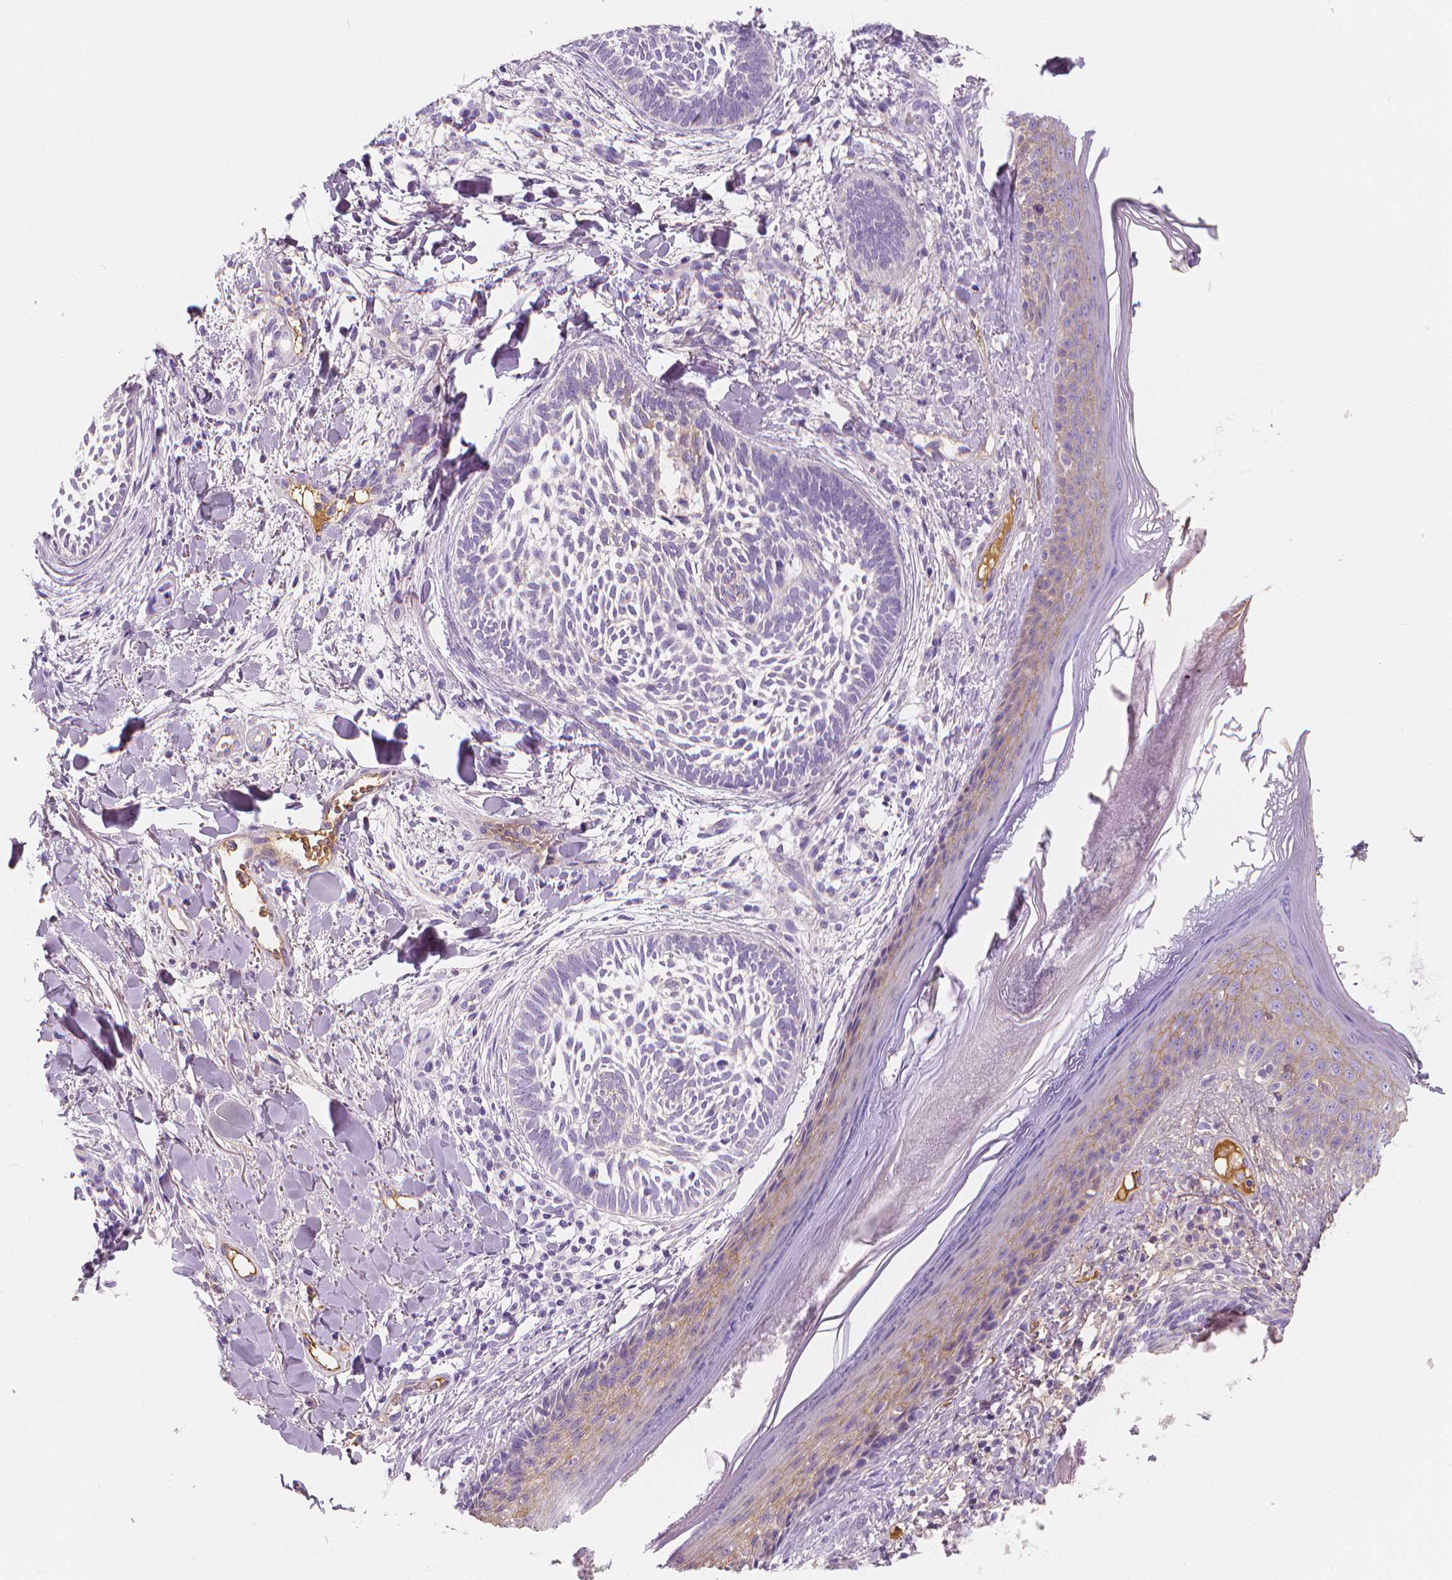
{"staining": {"intensity": "negative", "quantity": "none", "location": "none"}, "tissue": "skin cancer", "cell_type": "Tumor cells", "image_type": "cancer", "snomed": [{"axis": "morphology", "description": "Normal tissue, NOS"}, {"axis": "morphology", "description": "Basal cell carcinoma"}, {"axis": "topography", "description": "Skin"}], "caption": "Human skin cancer (basal cell carcinoma) stained for a protein using IHC exhibits no expression in tumor cells.", "gene": "APOA4", "patient": {"sex": "male", "age": 46}}